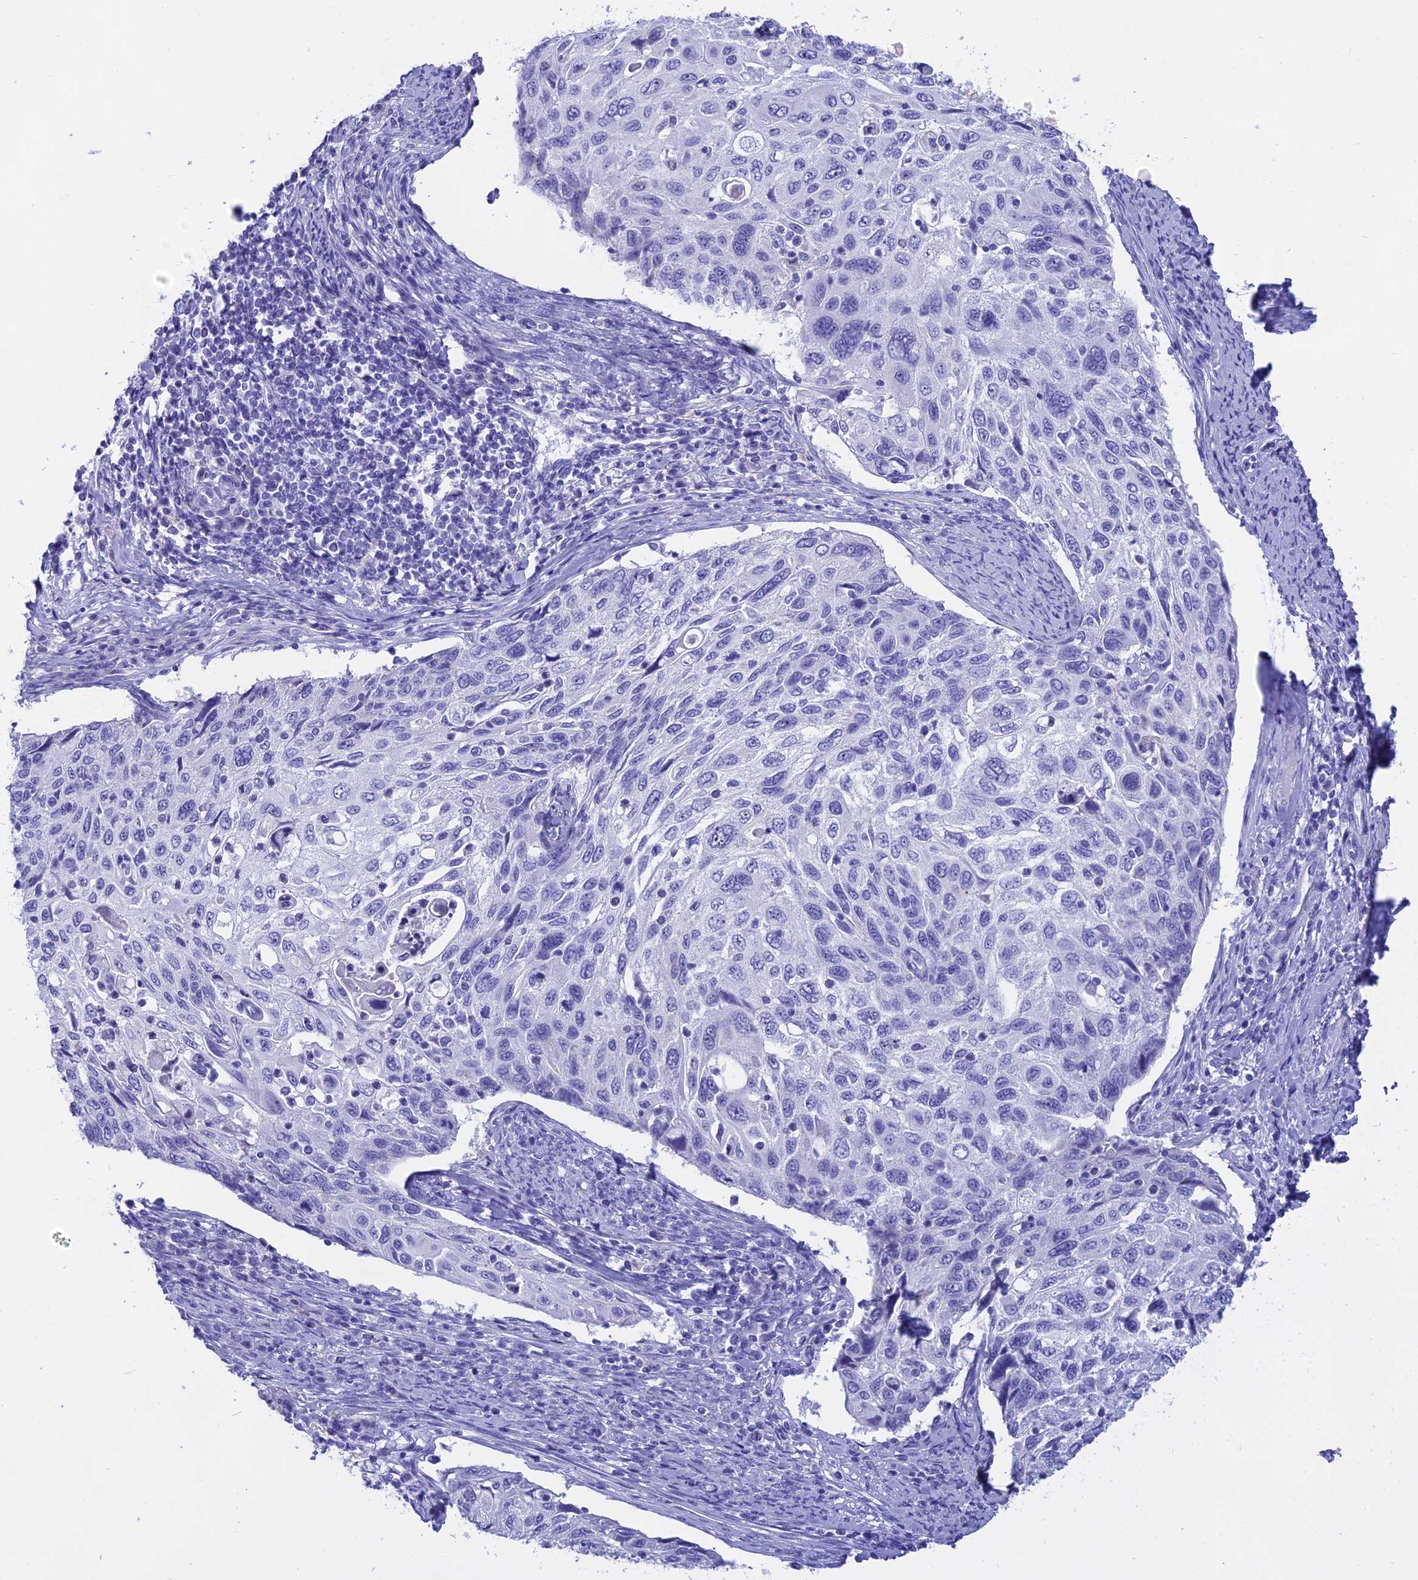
{"staining": {"intensity": "negative", "quantity": "none", "location": "none"}, "tissue": "cervical cancer", "cell_type": "Tumor cells", "image_type": "cancer", "snomed": [{"axis": "morphology", "description": "Squamous cell carcinoma, NOS"}, {"axis": "topography", "description": "Cervix"}], "caption": "Cervical cancer was stained to show a protein in brown. There is no significant positivity in tumor cells. (Brightfield microscopy of DAB immunohistochemistry (IHC) at high magnification).", "gene": "ISCA1", "patient": {"sex": "female", "age": 70}}